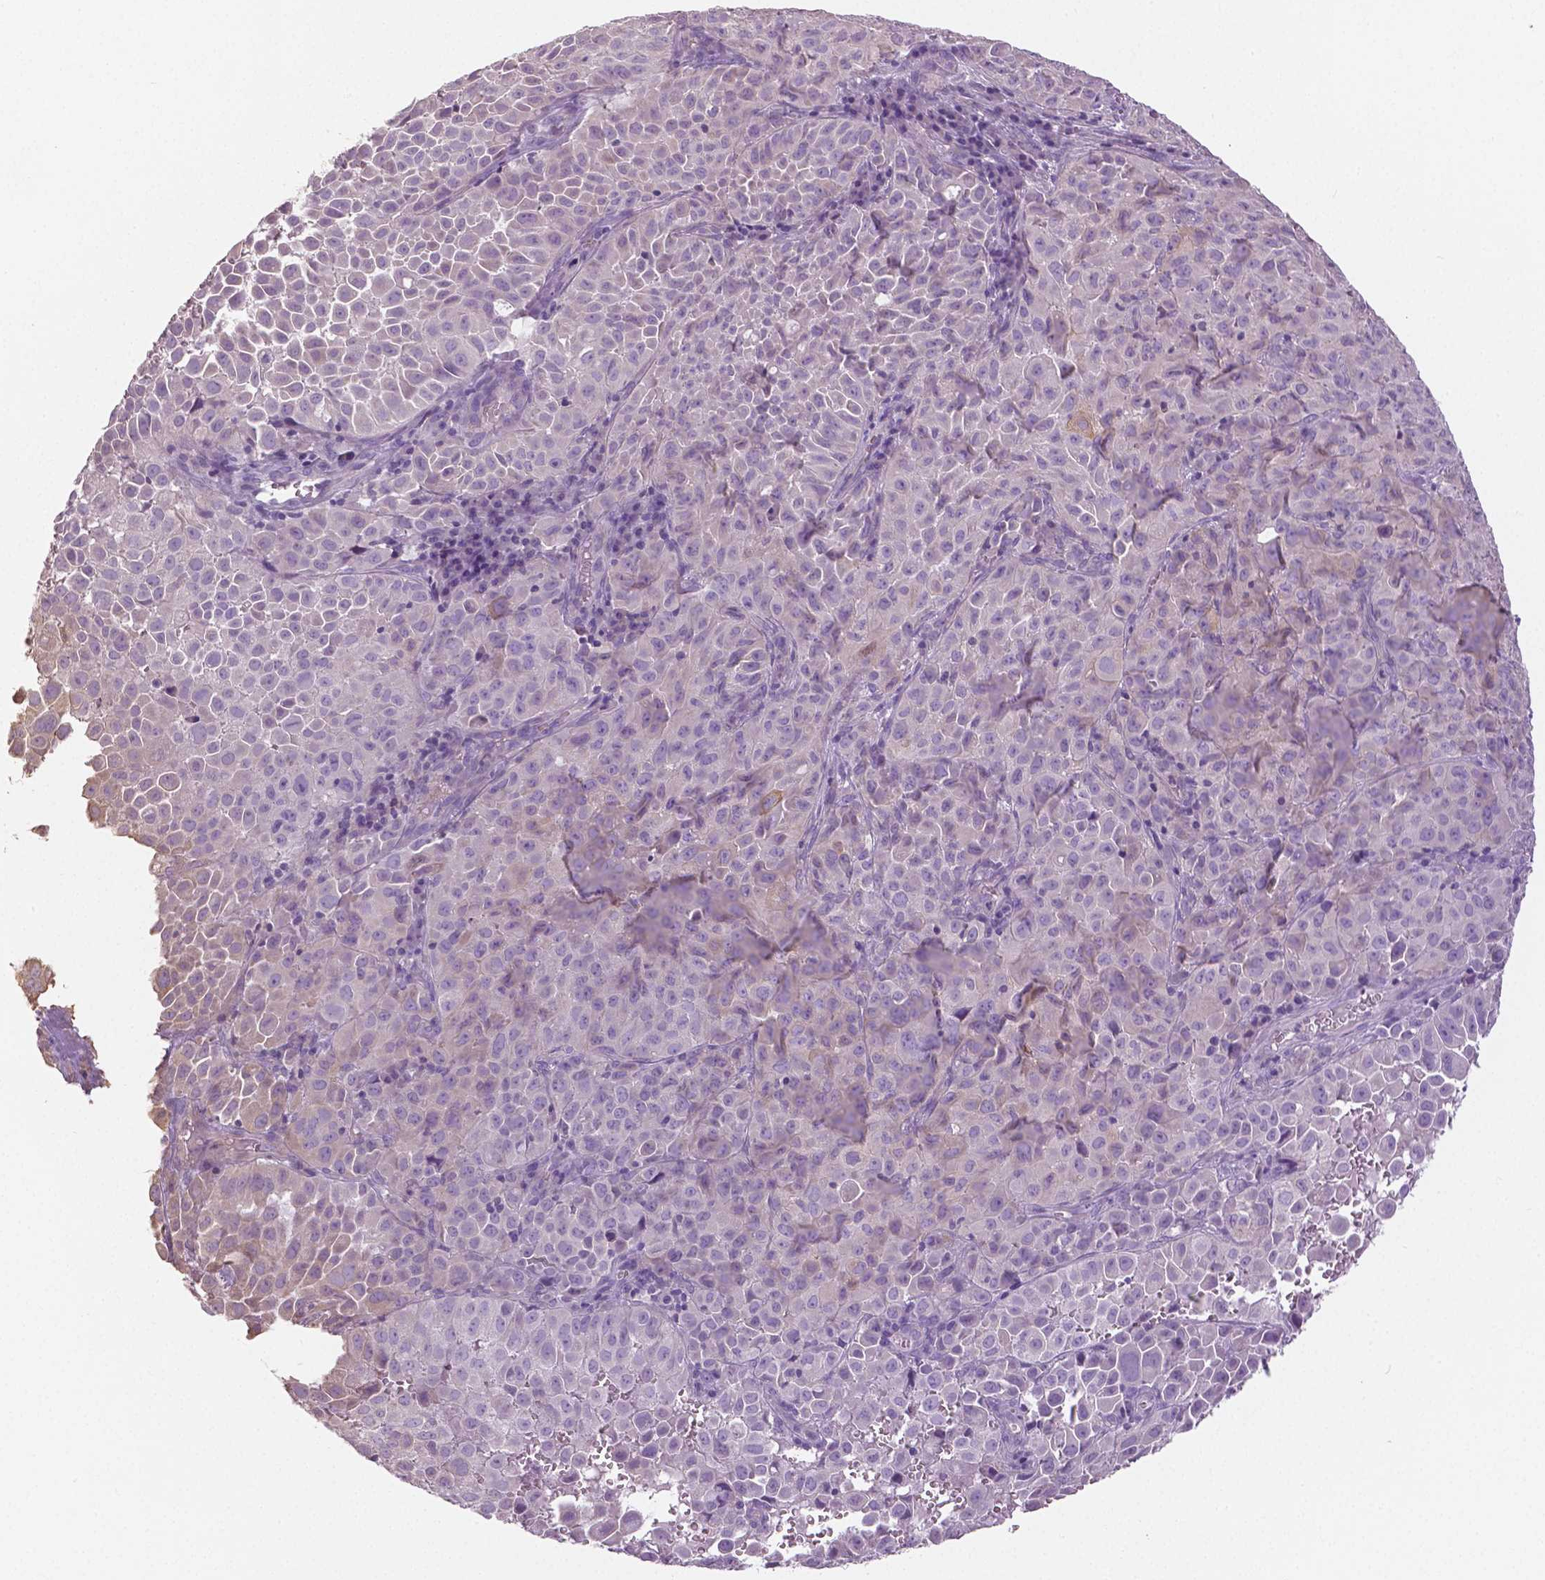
{"staining": {"intensity": "negative", "quantity": "none", "location": "none"}, "tissue": "cervical cancer", "cell_type": "Tumor cells", "image_type": "cancer", "snomed": [{"axis": "morphology", "description": "Squamous cell carcinoma, NOS"}, {"axis": "topography", "description": "Cervix"}], "caption": "There is no significant expression in tumor cells of squamous cell carcinoma (cervical).", "gene": "DNAH12", "patient": {"sex": "female", "age": 55}}